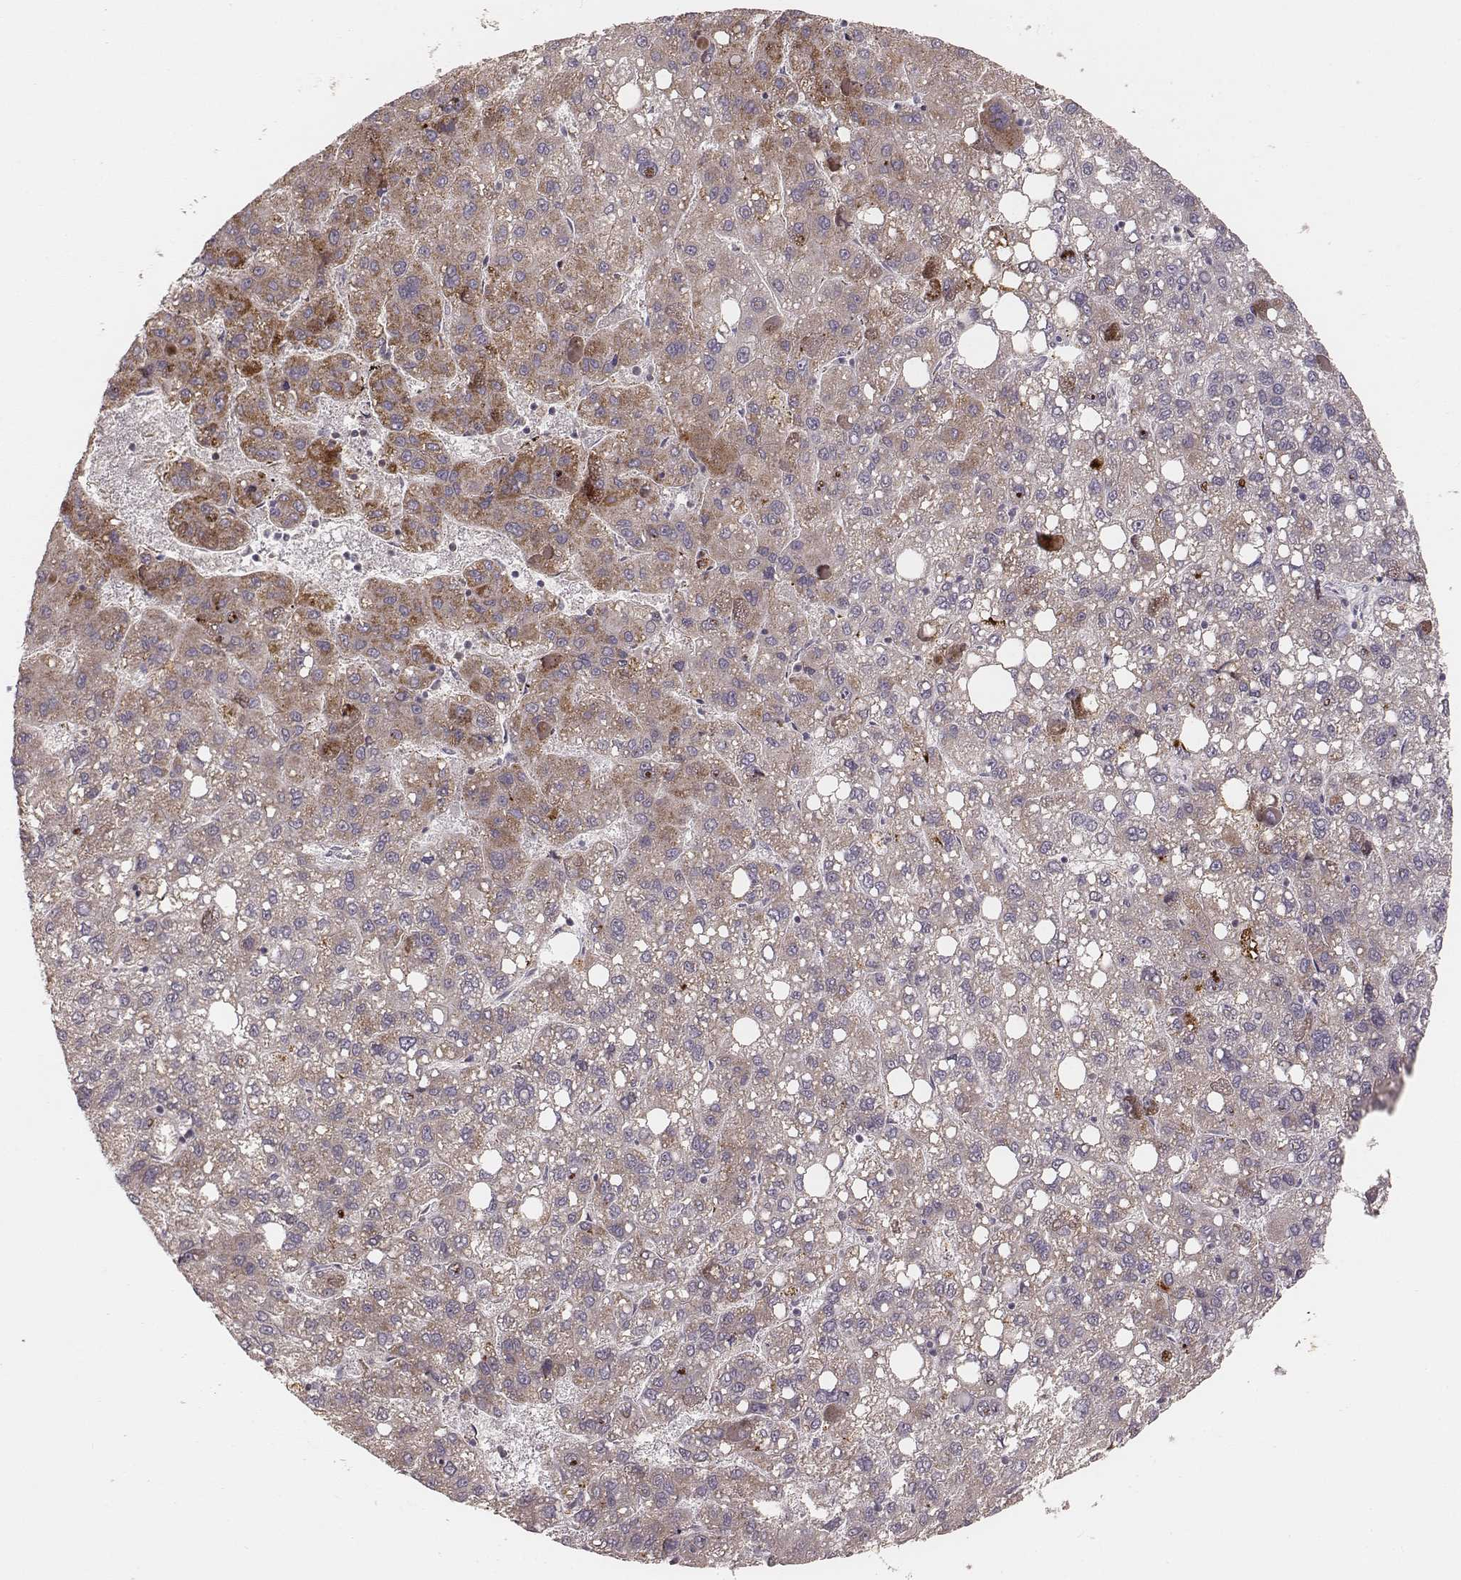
{"staining": {"intensity": "moderate", "quantity": ">75%", "location": "cytoplasmic/membranous"}, "tissue": "liver cancer", "cell_type": "Tumor cells", "image_type": "cancer", "snomed": [{"axis": "morphology", "description": "Carcinoma, Hepatocellular, NOS"}, {"axis": "topography", "description": "Liver"}], "caption": "A medium amount of moderate cytoplasmic/membranous staining is appreciated in approximately >75% of tumor cells in liver hepatocellular carcinoma tissue.", "gene": "TUFM", "patient": {"sex": "female", "age": 82}}